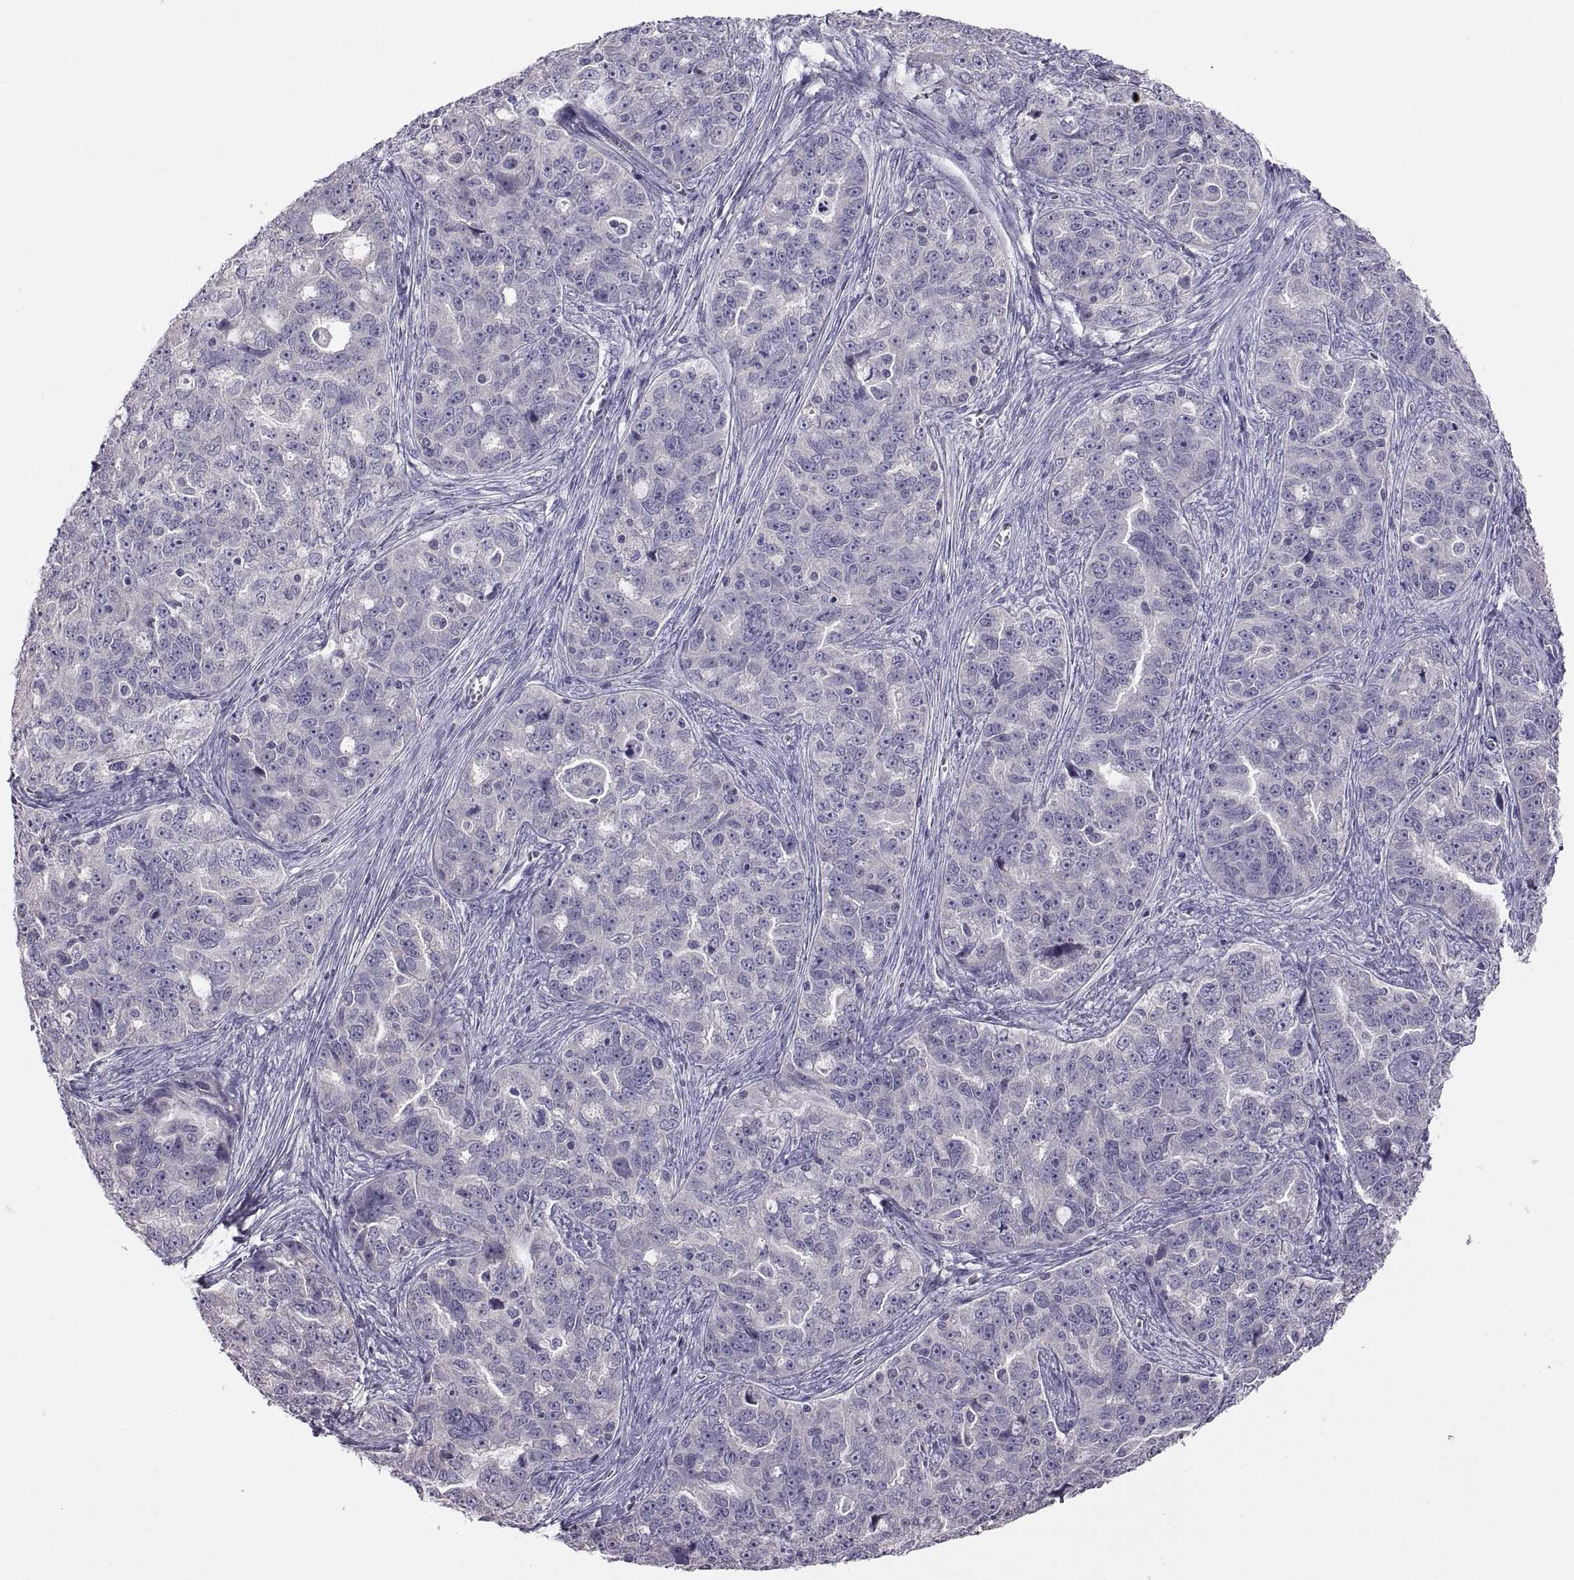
{"staining": {"intensity": "negative", "quantity": "none", "location": "none"}, "tissue": "ovarian cancer", "cell_type": "Tumor cells", "image_type": "cancer", "snomed": [{"axis": "morphology", "description": "Cystadenocarcinoma, serous, NOS"}, {"axis": "topography", "description": "Ovary"}], "caption": "IHC histopathology image of neoplastic tissue: human ovarian serous cystadenocarcinoma stained with DAB (3,3'-diaminobenzidine) displays no significant protein positivity in tumor cells.", "gene": "TBX19", "patient": {"sex": "female", "age": 51}}